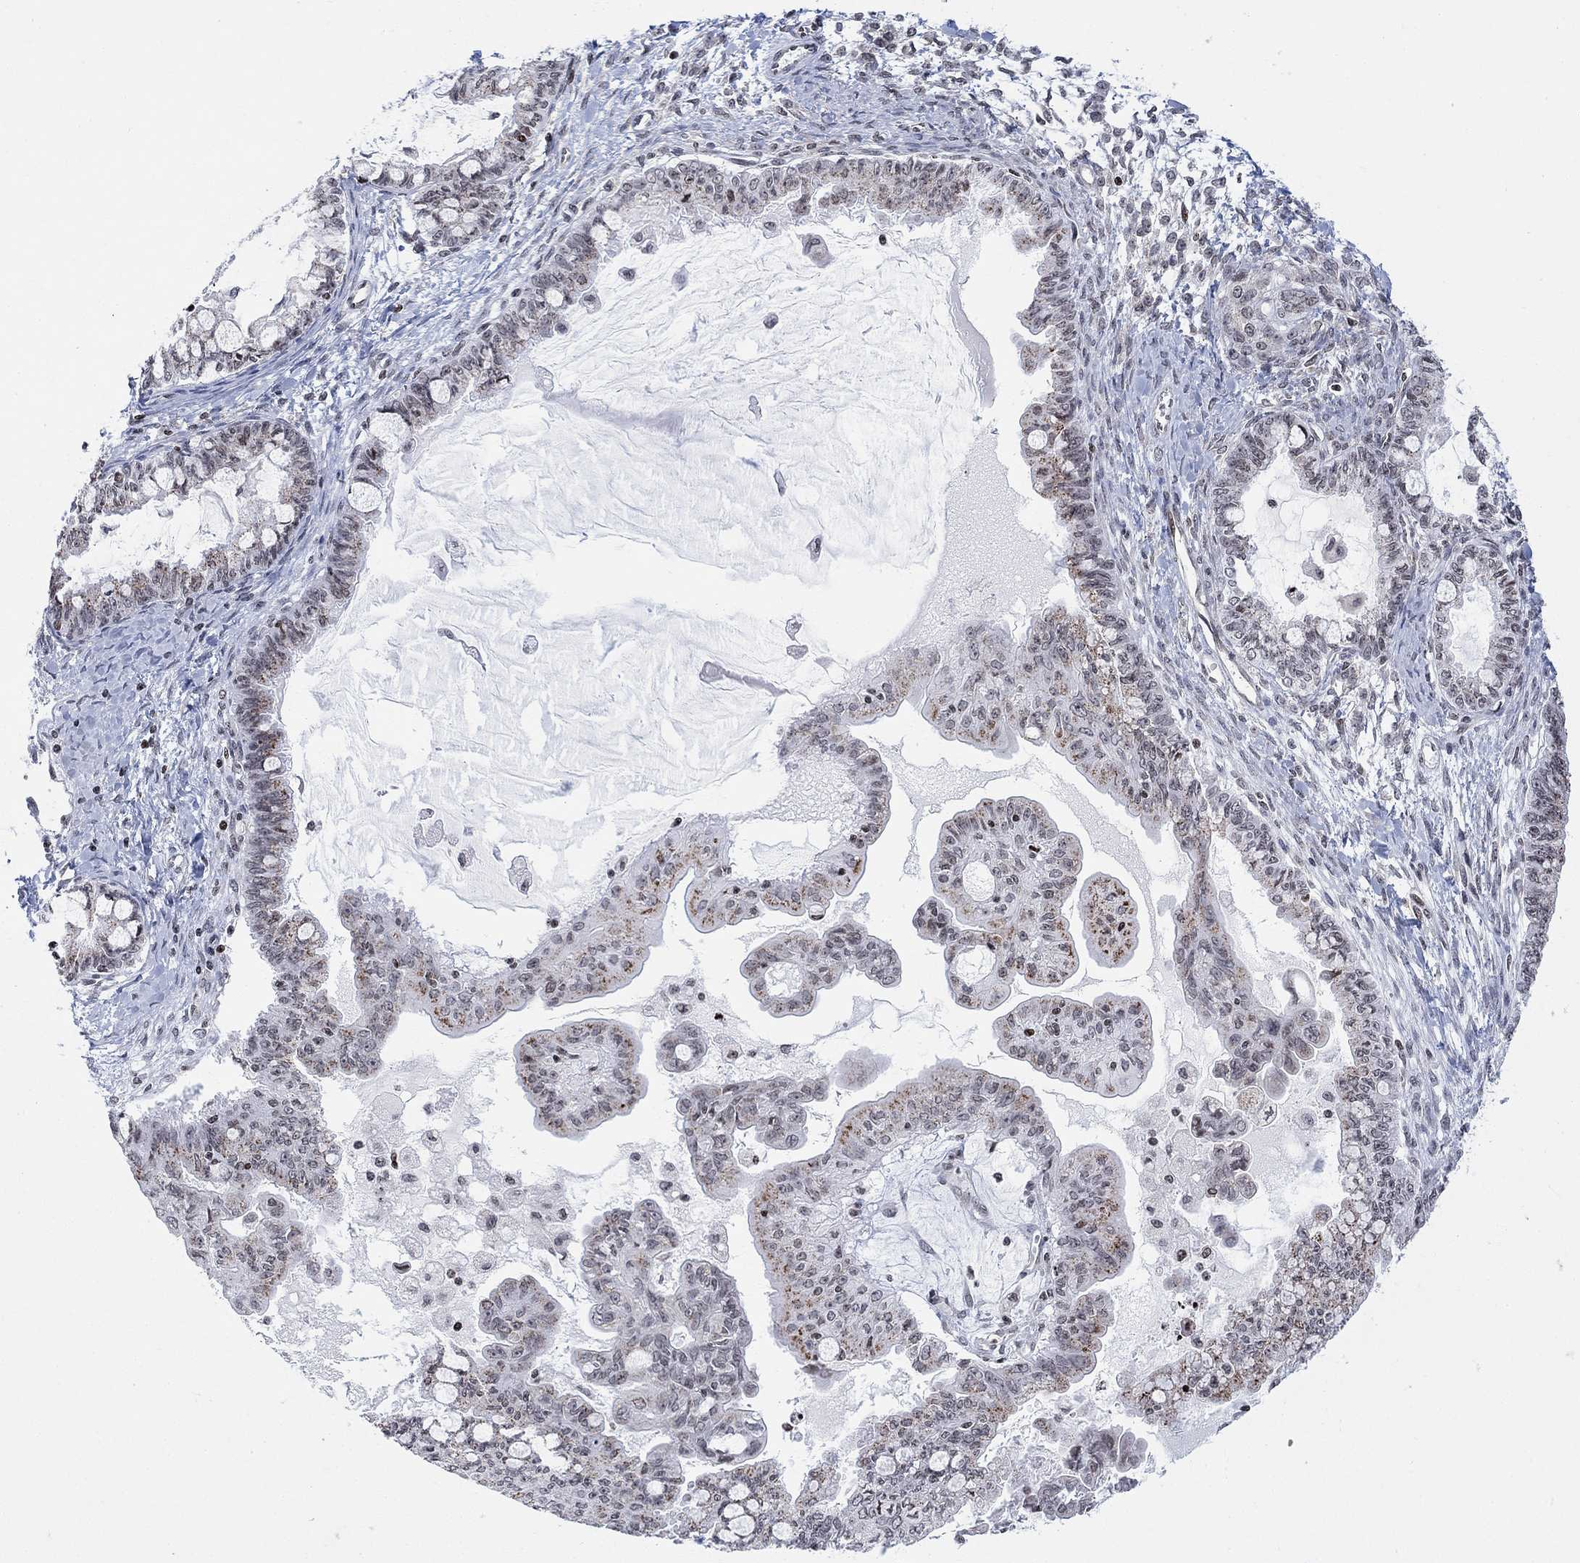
{"staining": {"intensity": "moderate", "quantity": "25%-75%", "location": "cytoplasmic/membranous"}, "tissue": "ovarian cancer", "cell_type": "Tumor cells", "image_type": "cancer", "snomed": [{"axis": "morphology", "description": "Cystadenocarcinoma, mucinous, NOS"}, {"axis": "topography", "description": "Ovary"}], "caption": "This image reveals ovarian cancer (mucinous cystadenocarcinoma) stained with IHC to label a protein in brown. The cytoplasmic/membranous of tumor cells show moderate positivity for the protein. Nuclei are counter-stained blue.", "gene": "ABHD14A", "patient": {"sex": "female", "age": 63}}